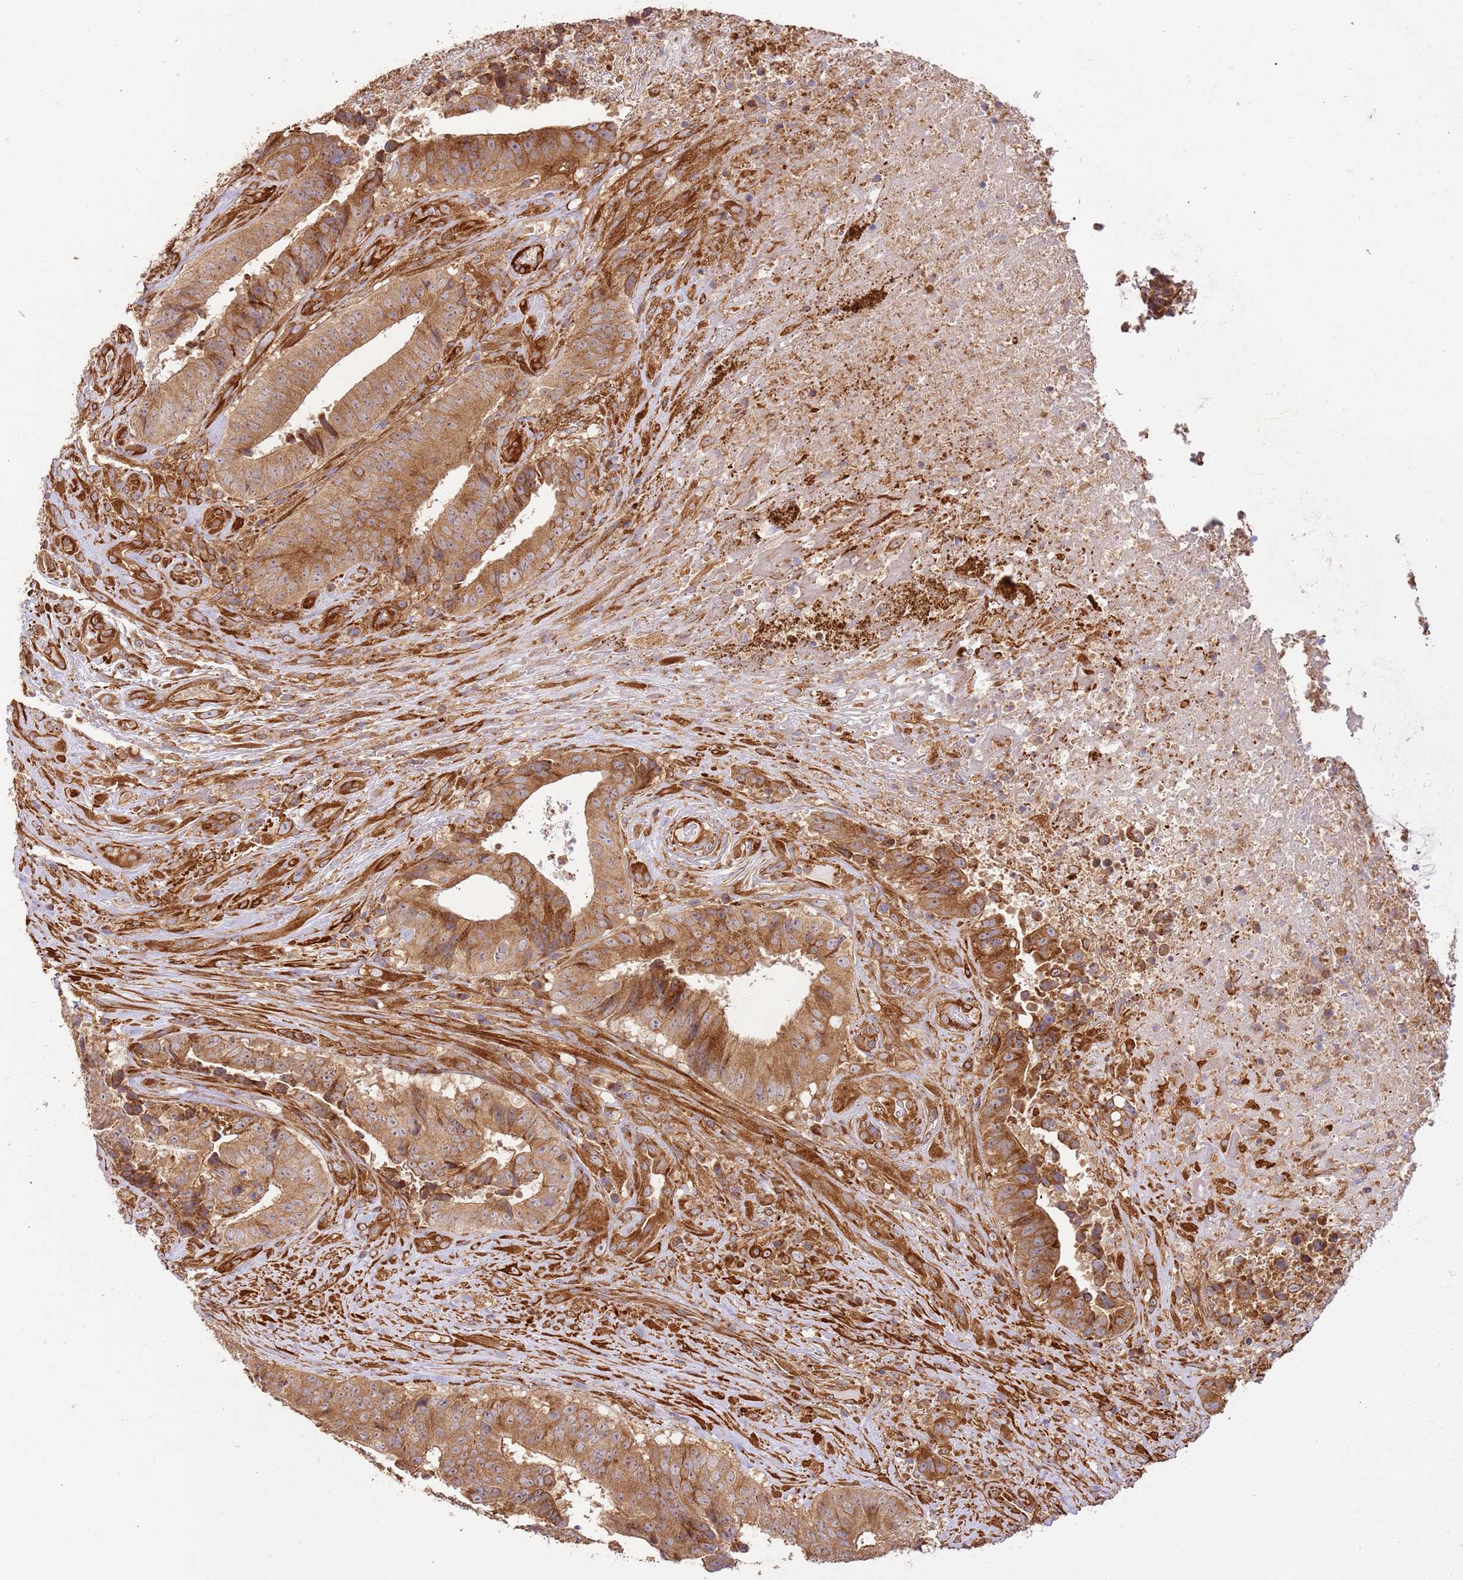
{"staining": {"intensity": "moderate", "quantity": ">75%", "location": "cytoplasmic/membranous"}, "tissue": "colorectal cancer", "cell_type": "Tumor cells", "image_type": "cancer", "snomed": [{"axis": "morphology", "description": "Adenocarcinoma, NOS"}, {"axis": "topography", "description": "Rectum"}], "caption": "A brown stain highlights moderate cytoplasmic/membranous staining of a protein in adenocarcinoma (colorectal) tumor cells.", "gene": "ZBTB39", "patient": {"sex": "male", "age": 72}}